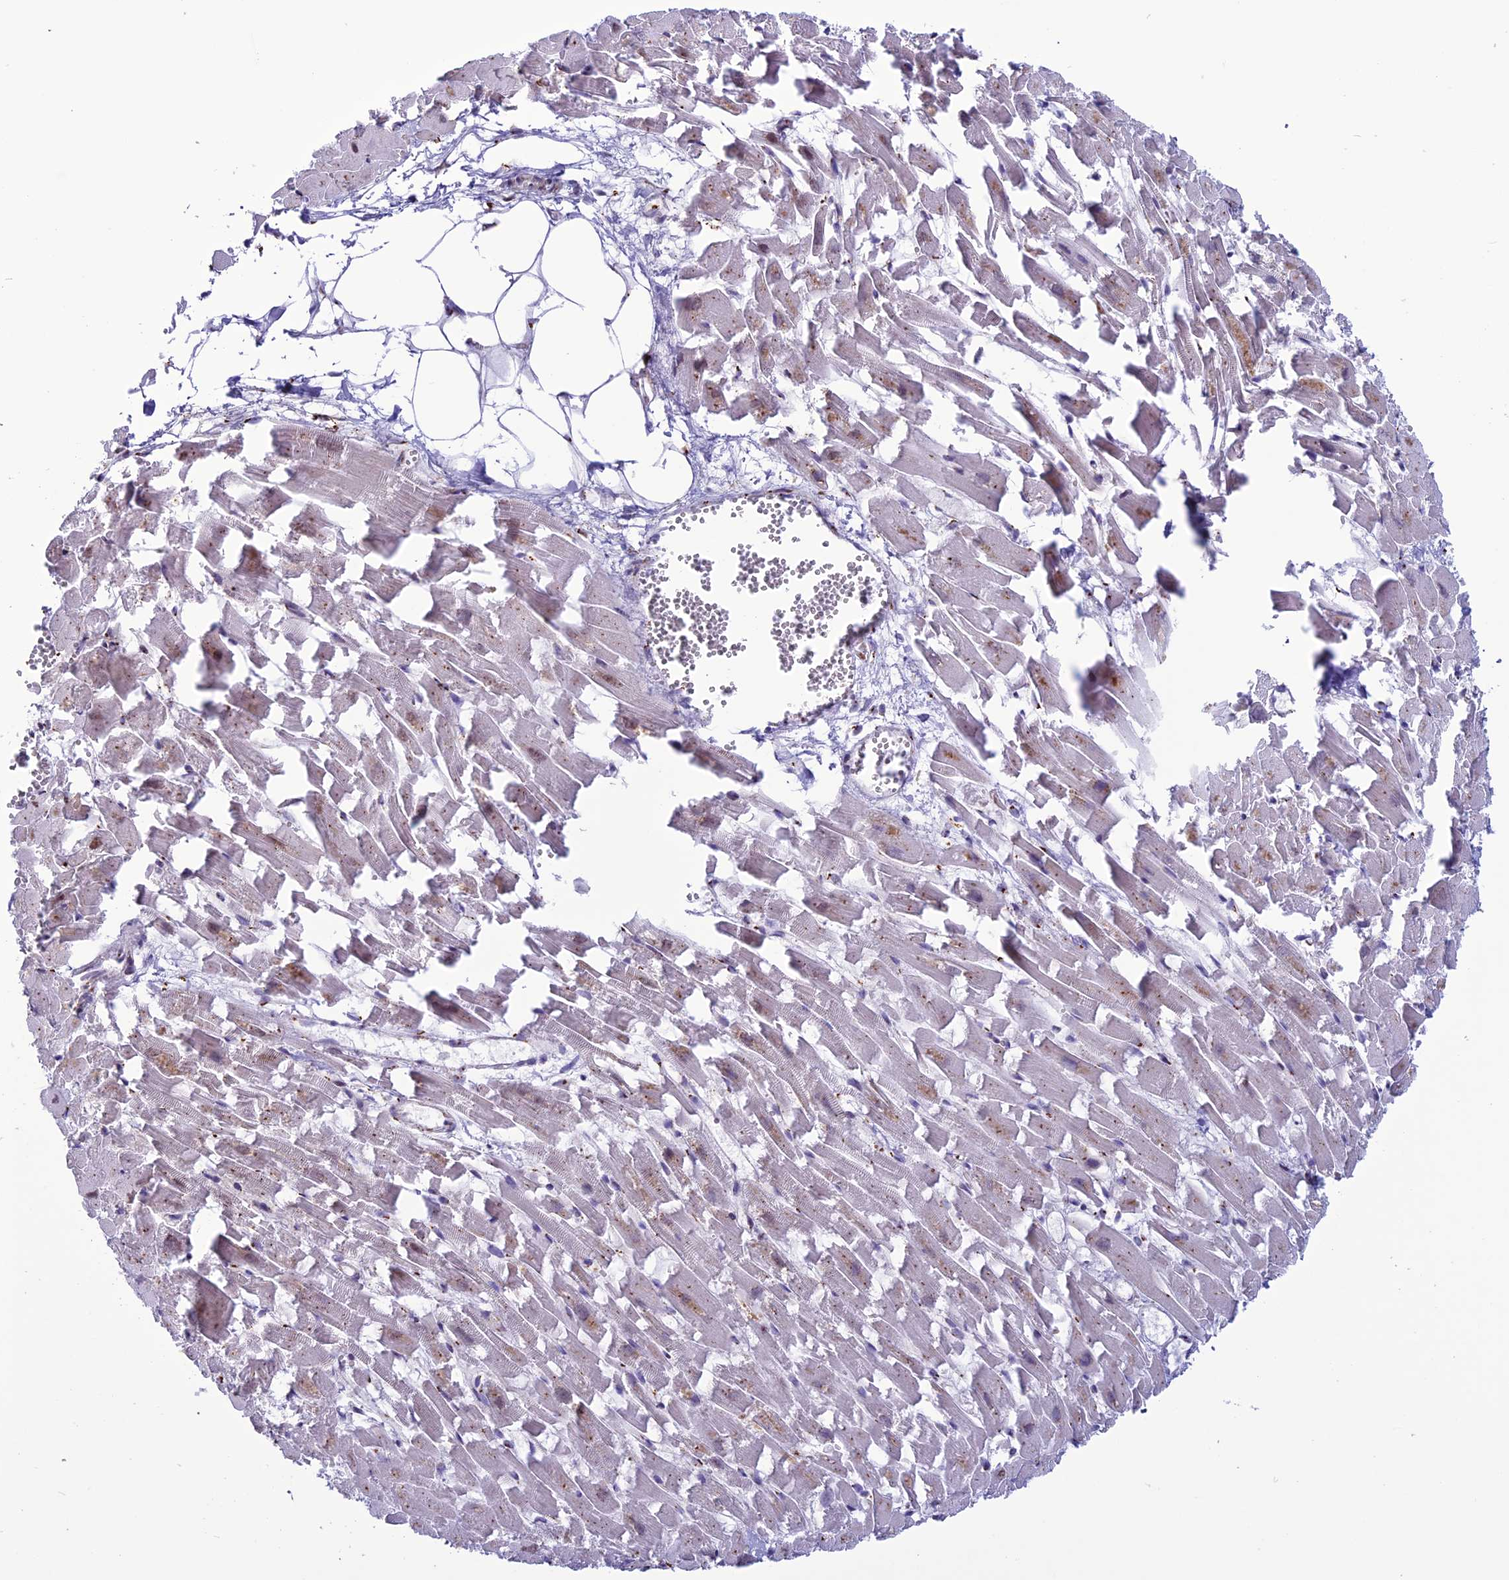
{"staining": {"intensity": "moderate", "quantity": "25%-75%", "location": "cytoplasmic/membranous"}, "tissue": "heart muscle", "cell_type": "Cardiomyocytes", "image_type": "normal", "snomed": [{"axis": "morphology", "description": "Normal tissue, NOS"}, {"axis": "topography", "description": "Heart"}], "caption": "Protein analysis of benign heart muscle displays moderate cytoplasmic/membranous expression in approximately 25%-75% of cardiomyocytes. The staining was performed using DAB (3,3'-diaminobenzidine), with brown indicating positive protein expression. Nuclei are stained blue with hematoxylin.", "gene": "PLEKHA4", "patient": {"sex": "female", "age": 64}}